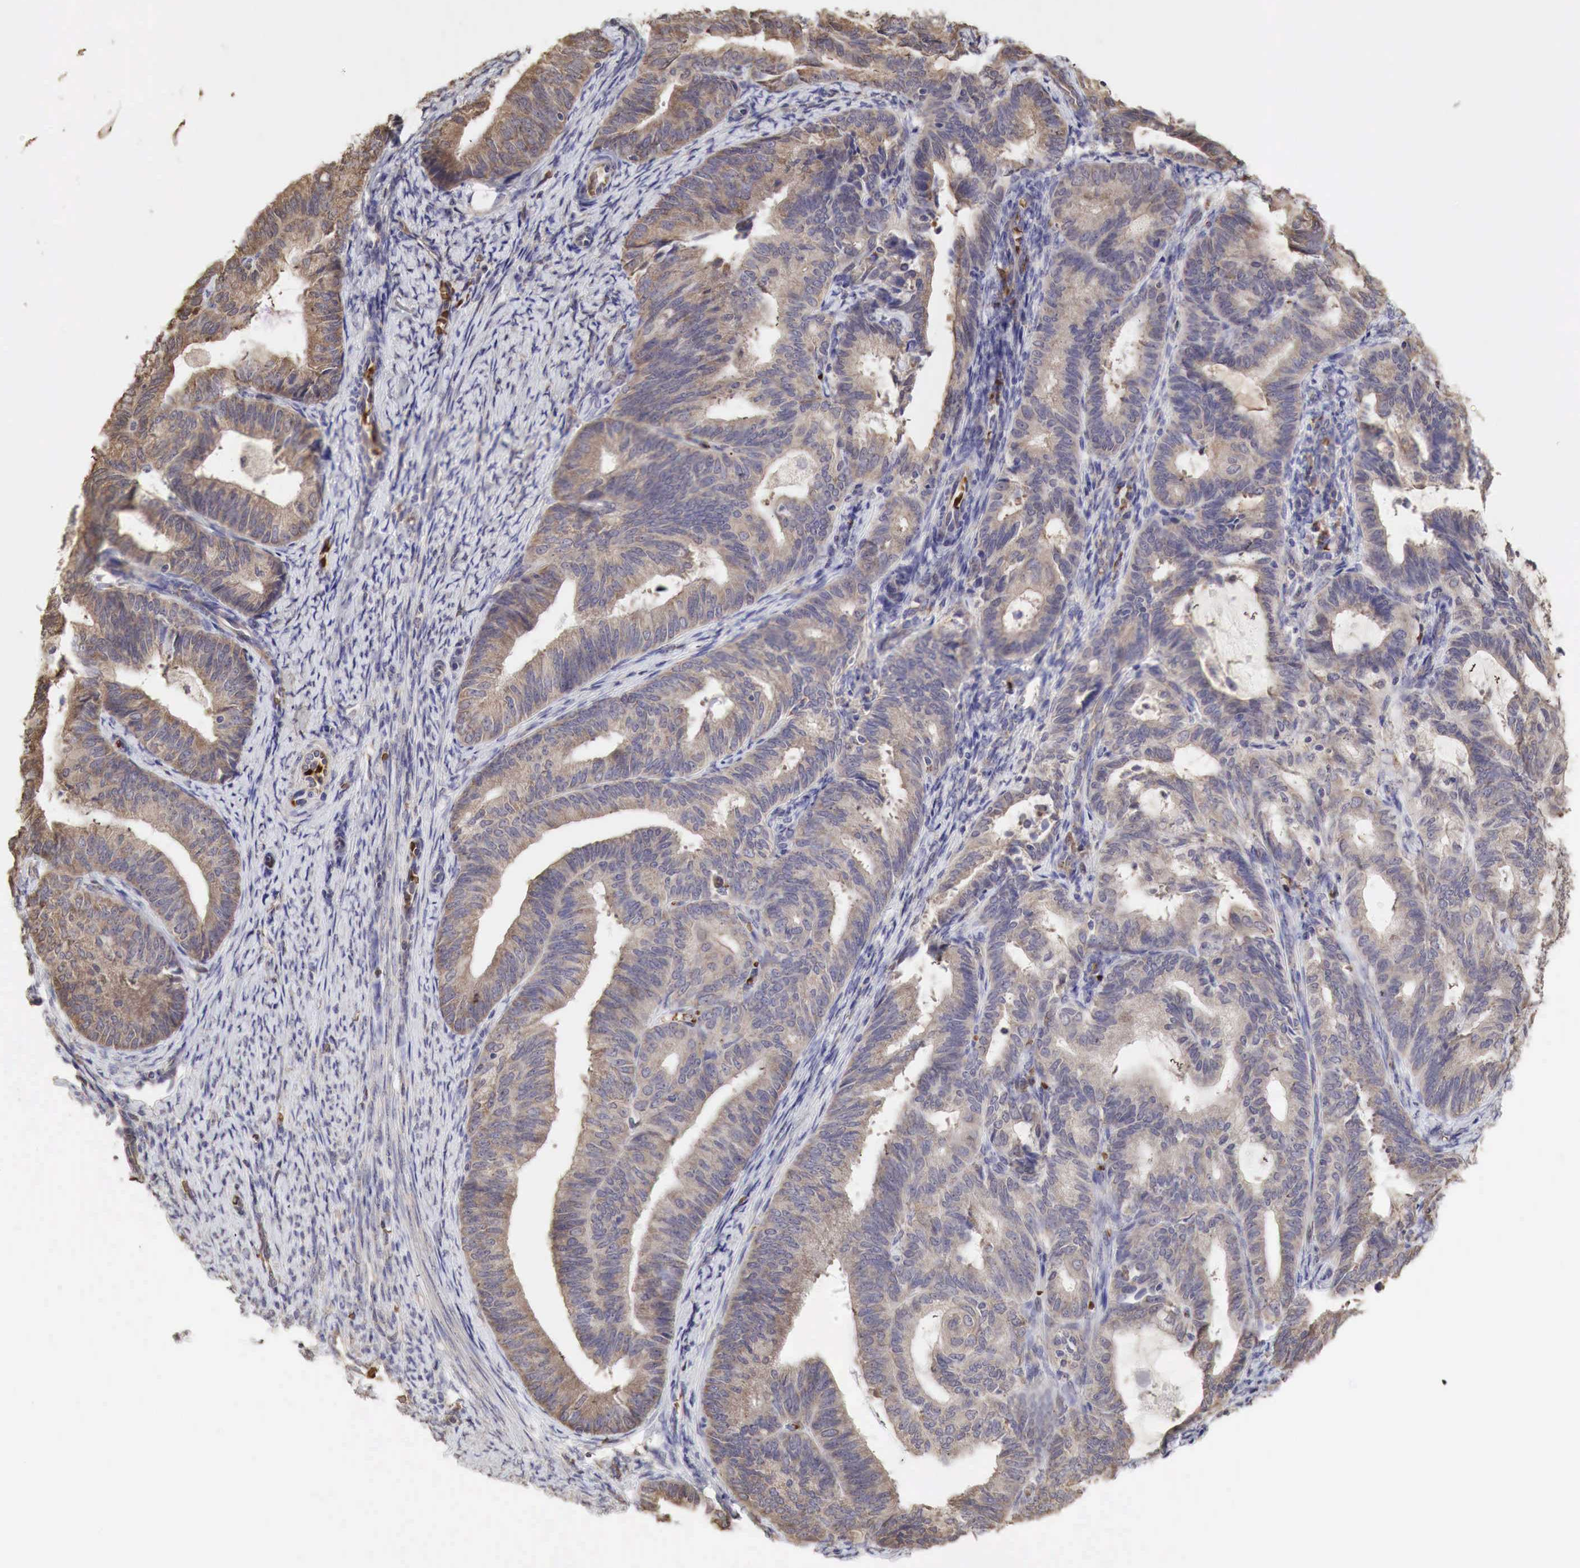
{"staining": {"intensity": "weak", "quantity": ">75%", "location": "cytoplasmic/membranous"}, "tissue": "endometrial cancer", "cell_type": "Tumor cells", "image_type": "cancer", "snomed": [{"axis": "morphology", "description": "Adenocarcinoma, NOS"}, {"axis": "topography", "description": "Endometrium"}], "caption": "A brown stain shows weak cytoplasmic/membranous positivity of a protein in endometrial adenocarcinoma tumor cells.", "gene": "PABPC5", "patient": {"sex": "female", "age": 63}}